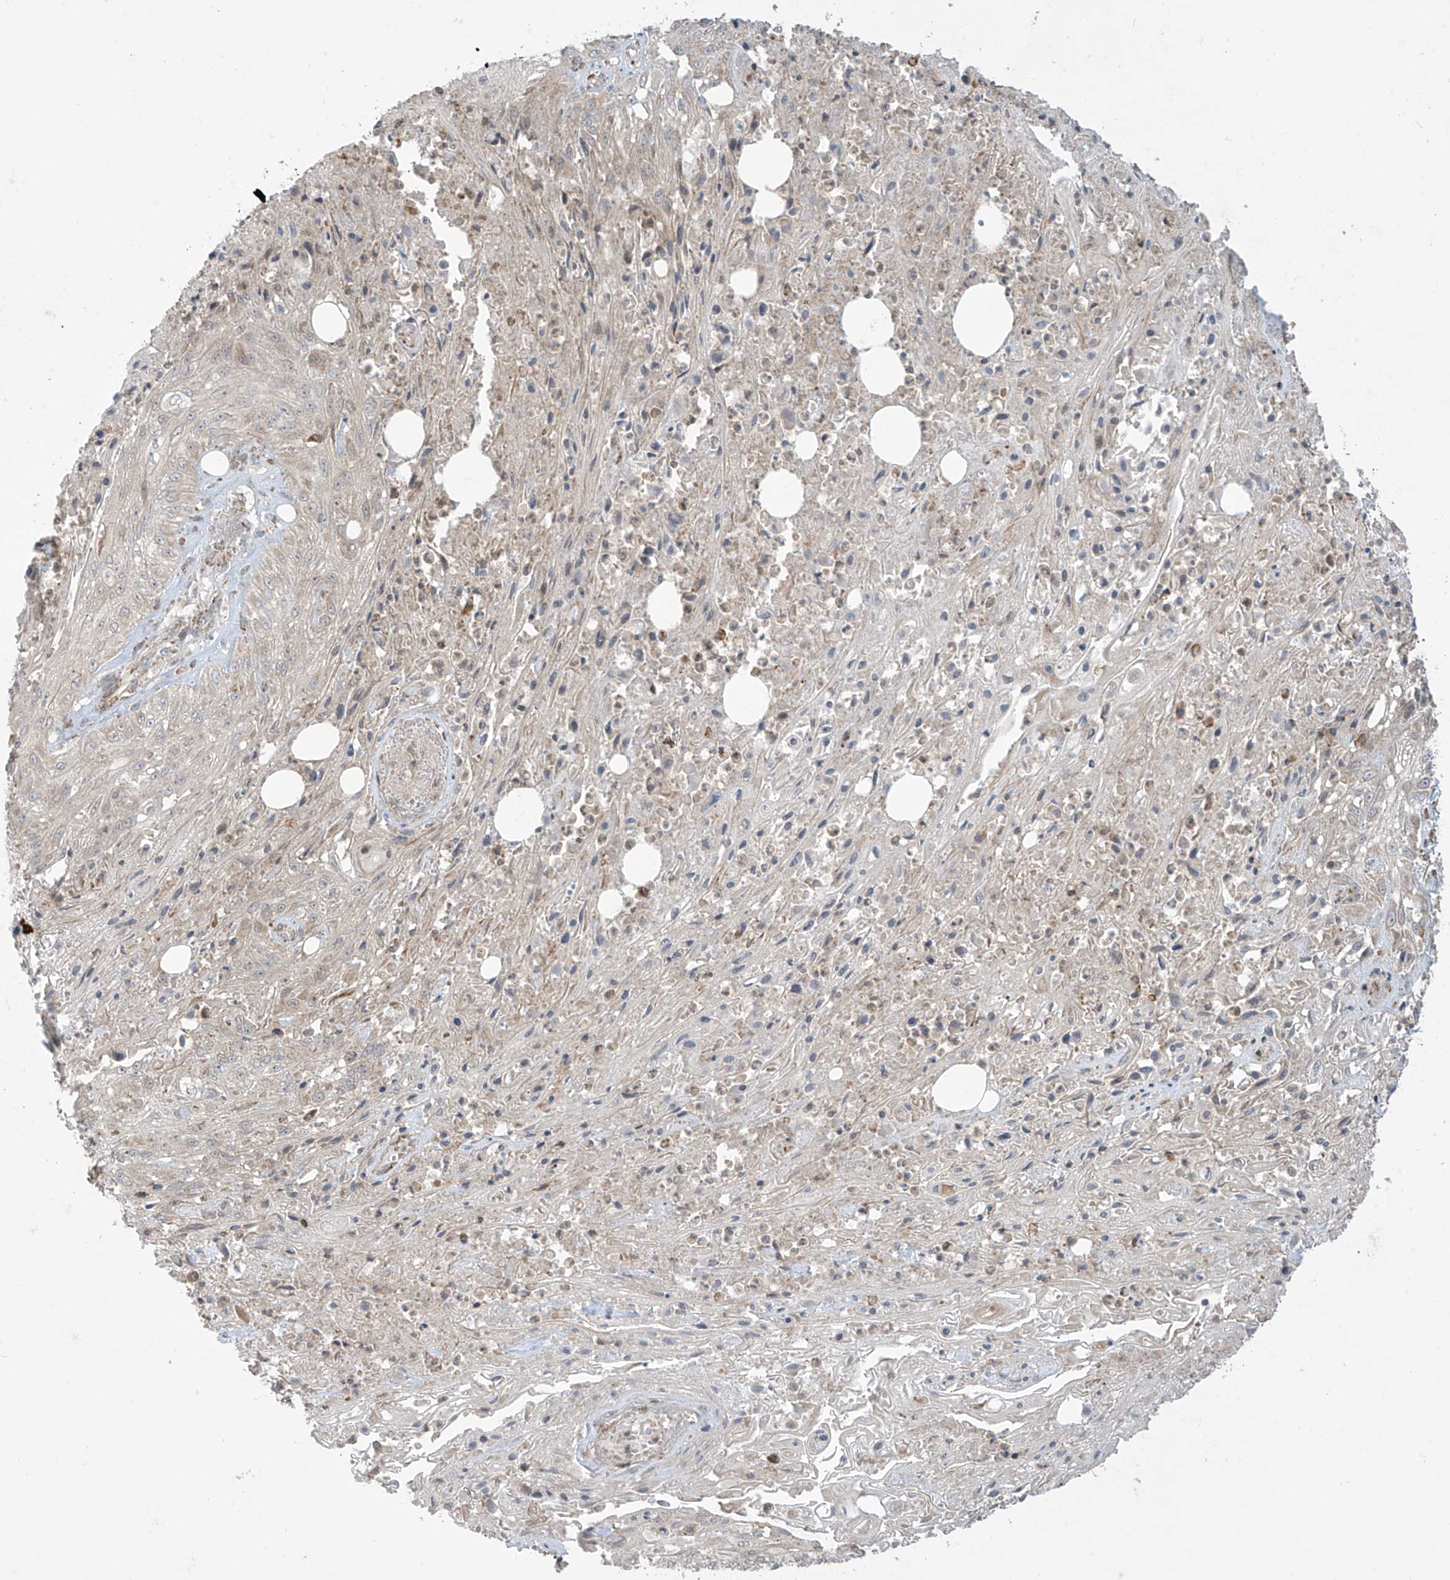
{"staining": {"intensity": "weak", "quantity": "<25%", "location": "cytoplasmic/membranous"}, "tissue": "skin cancer", "cell_type": "Tumor cells", "image_type": "cancer", "snomed": [{"axis": "morphology", "description": "Squamous cell carcinoma, NOS"}, {"axis": "morphology", "description": "Squamous cell carcinoma, metastatic, NOS"}, {"axis": "topography", "description": "Skin"}, {"axis": "topography", "description": "Lymph node"}], "caption": "DAB immunohistochemical staining of human skin cancer (metastatic squamous cell carcinoma) shows no significant positivity in tumor cells. (Immunohistochemistry, brightfield microscopy, high magnification).", "gene": "PPAT", "patient": {"sex": "male", "age": 75}}